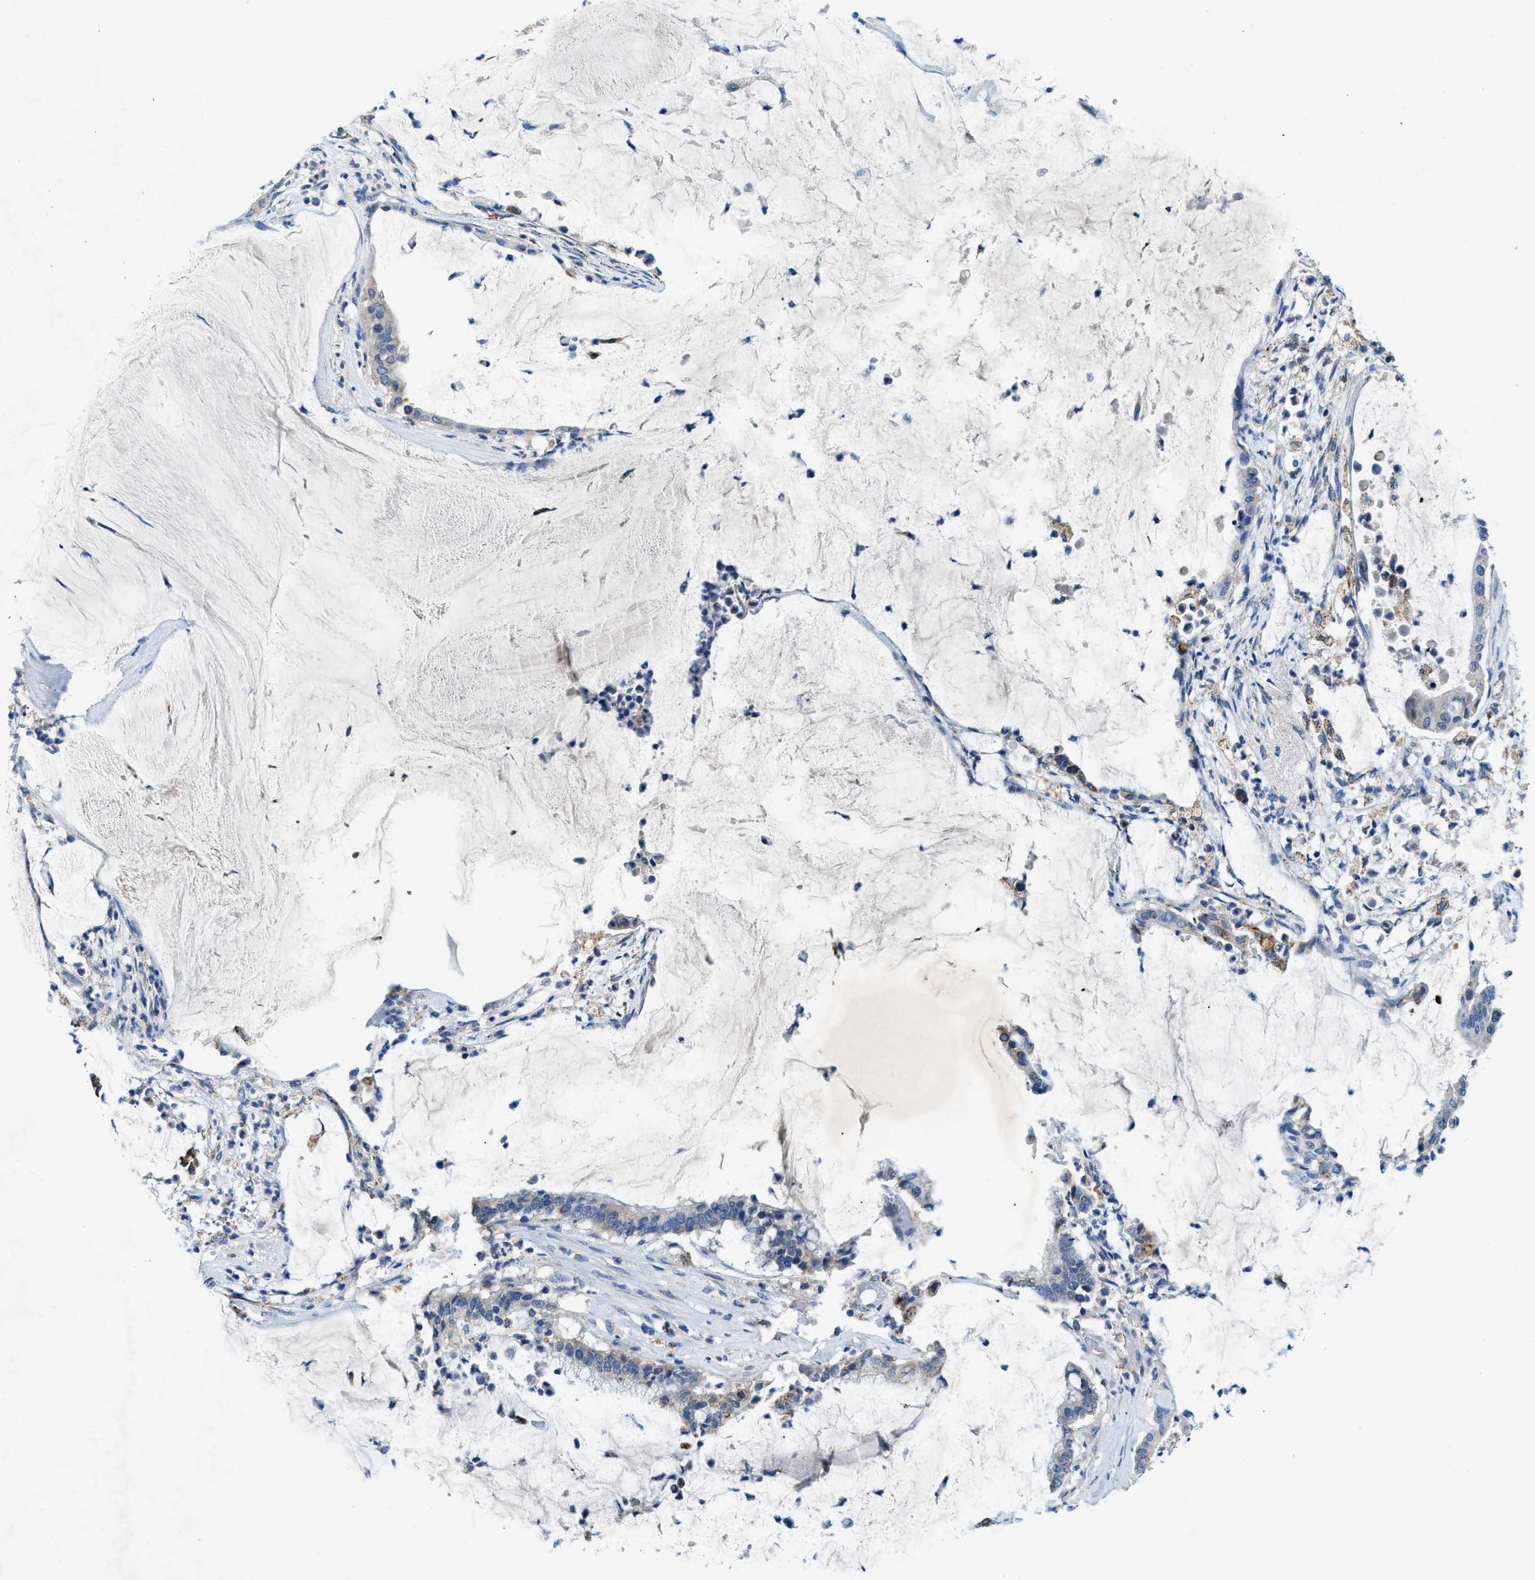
{"staining": {"intensity": "weak", "quantity": "<25%", "location": "cytoplasmic/membranous"}, "tissue": "pancreatic cancer", "cell_type": "Tumor cells", "image_type": "cancer", "snomed": [{"axis": "morphology", "description": "Adenocarcinoma, NOS"}, {"axis": "topography", "description": "Pancreas"}], "caption": "An image of adenocarcinoma (pancreatic) stained for a protein demonstrates no brown staining in tumor cells. The staining was performed using DAB to visualize the protein expression in brown, while the nuclei were stained in blue with hematoxylin (Magnification: 20x).", "gene": "CDK15", "patient": {"sex": "male", "age": 41}}